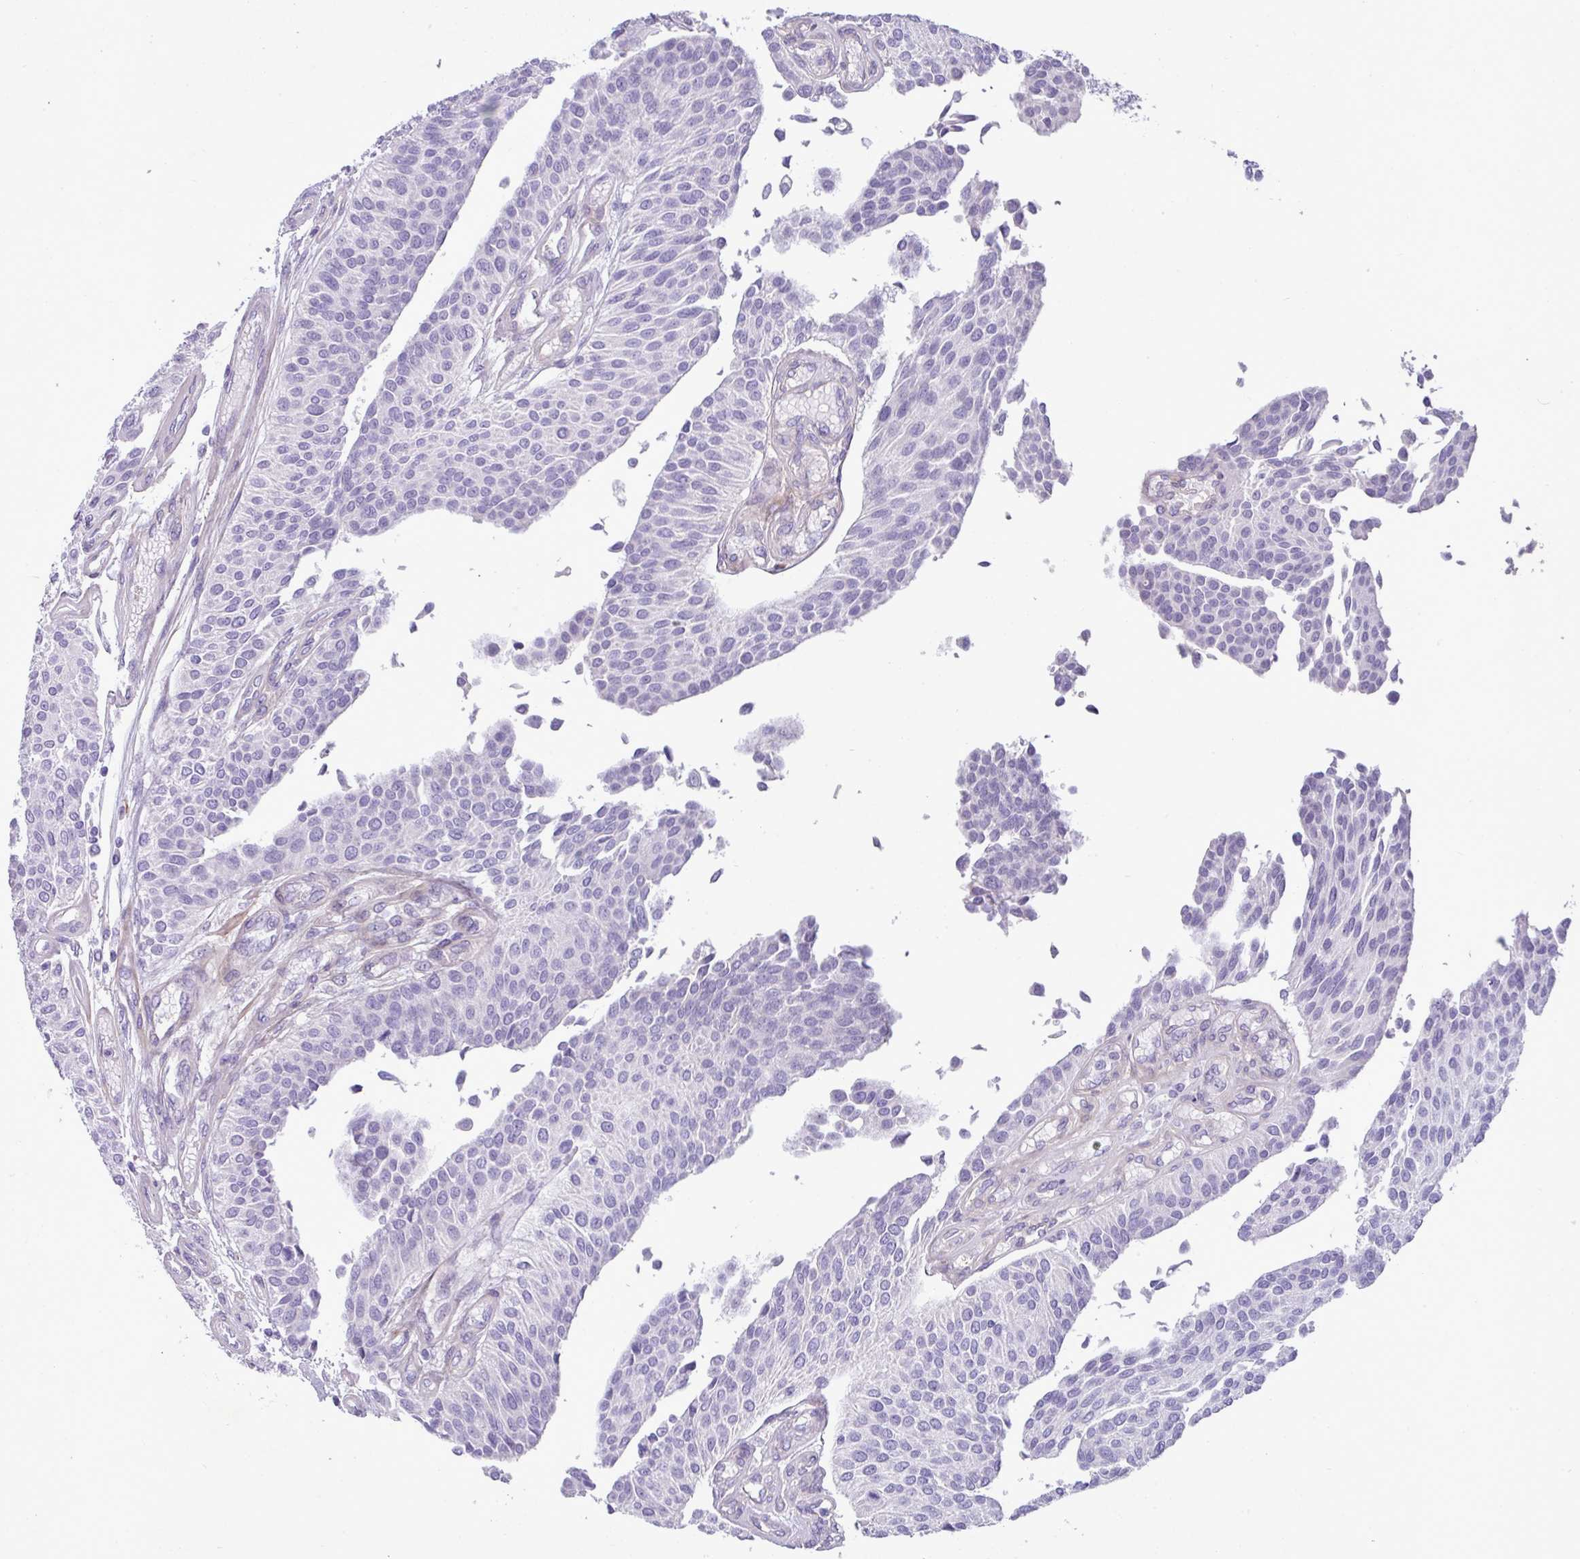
{"staining": {"intensity": "negative", "quantity": "none", "location": "none"}, "tissue": "urothelial cancer", "cell_type": "Tumor cells", "image_type": "cancer", "snomed": [{"axis": "morphology", "description": "Urothelial carcinoma, NOS"}, {"axis": "topography", "description": "Urinary bladder"}], "caption": "Histopathology image shows no significant protein expression in tumor cells of transitional cell carcinoma.", "gene": "KIRREL3", "patient": {"sex": "male", "age": 55}}